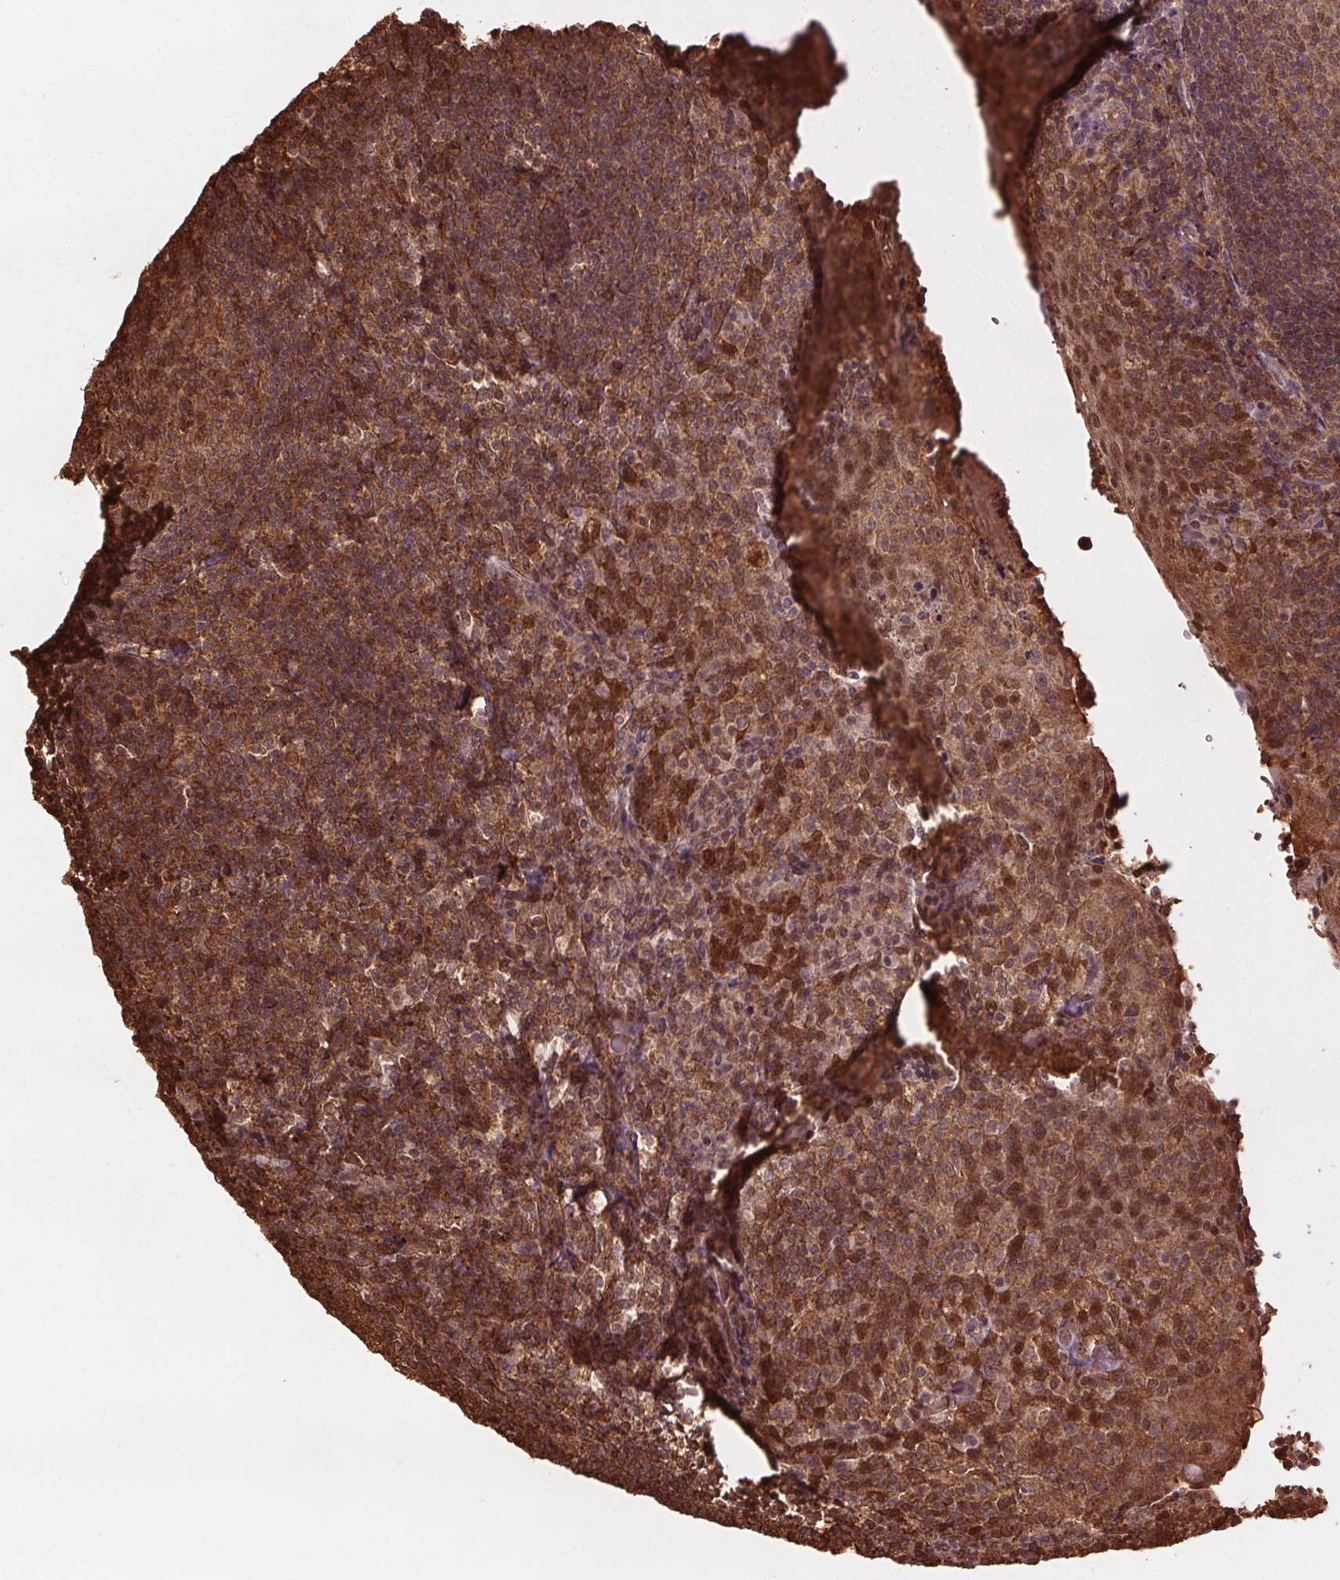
{"staining": {"intensity": "moderate", "quantity": ">75%", "location": "cytoplasmic/membranous,nuclear"}, "tissue": "tonsil", "cell_type": "Germinal center cells", "image_type": "normal", "snomed": [{"axis": "morphology", "description": "Normal tissue, NOS"}, {"axis": "topography", "description": "Tonsil"}], "caption": "Tonsil was stained to show a protein in brown. There is medium levels of moderate cytoplasmic/membranous,nuclear staining in approximately >75% of germinal center cells. (Stains: DAB (3,3'-diaminobenzidine) in brown, nuclei in blue, Microscopy: brightfield microscopy at high magnification).", "gene": "ENO1", "patient": {"sex": "female", "age": 10}}